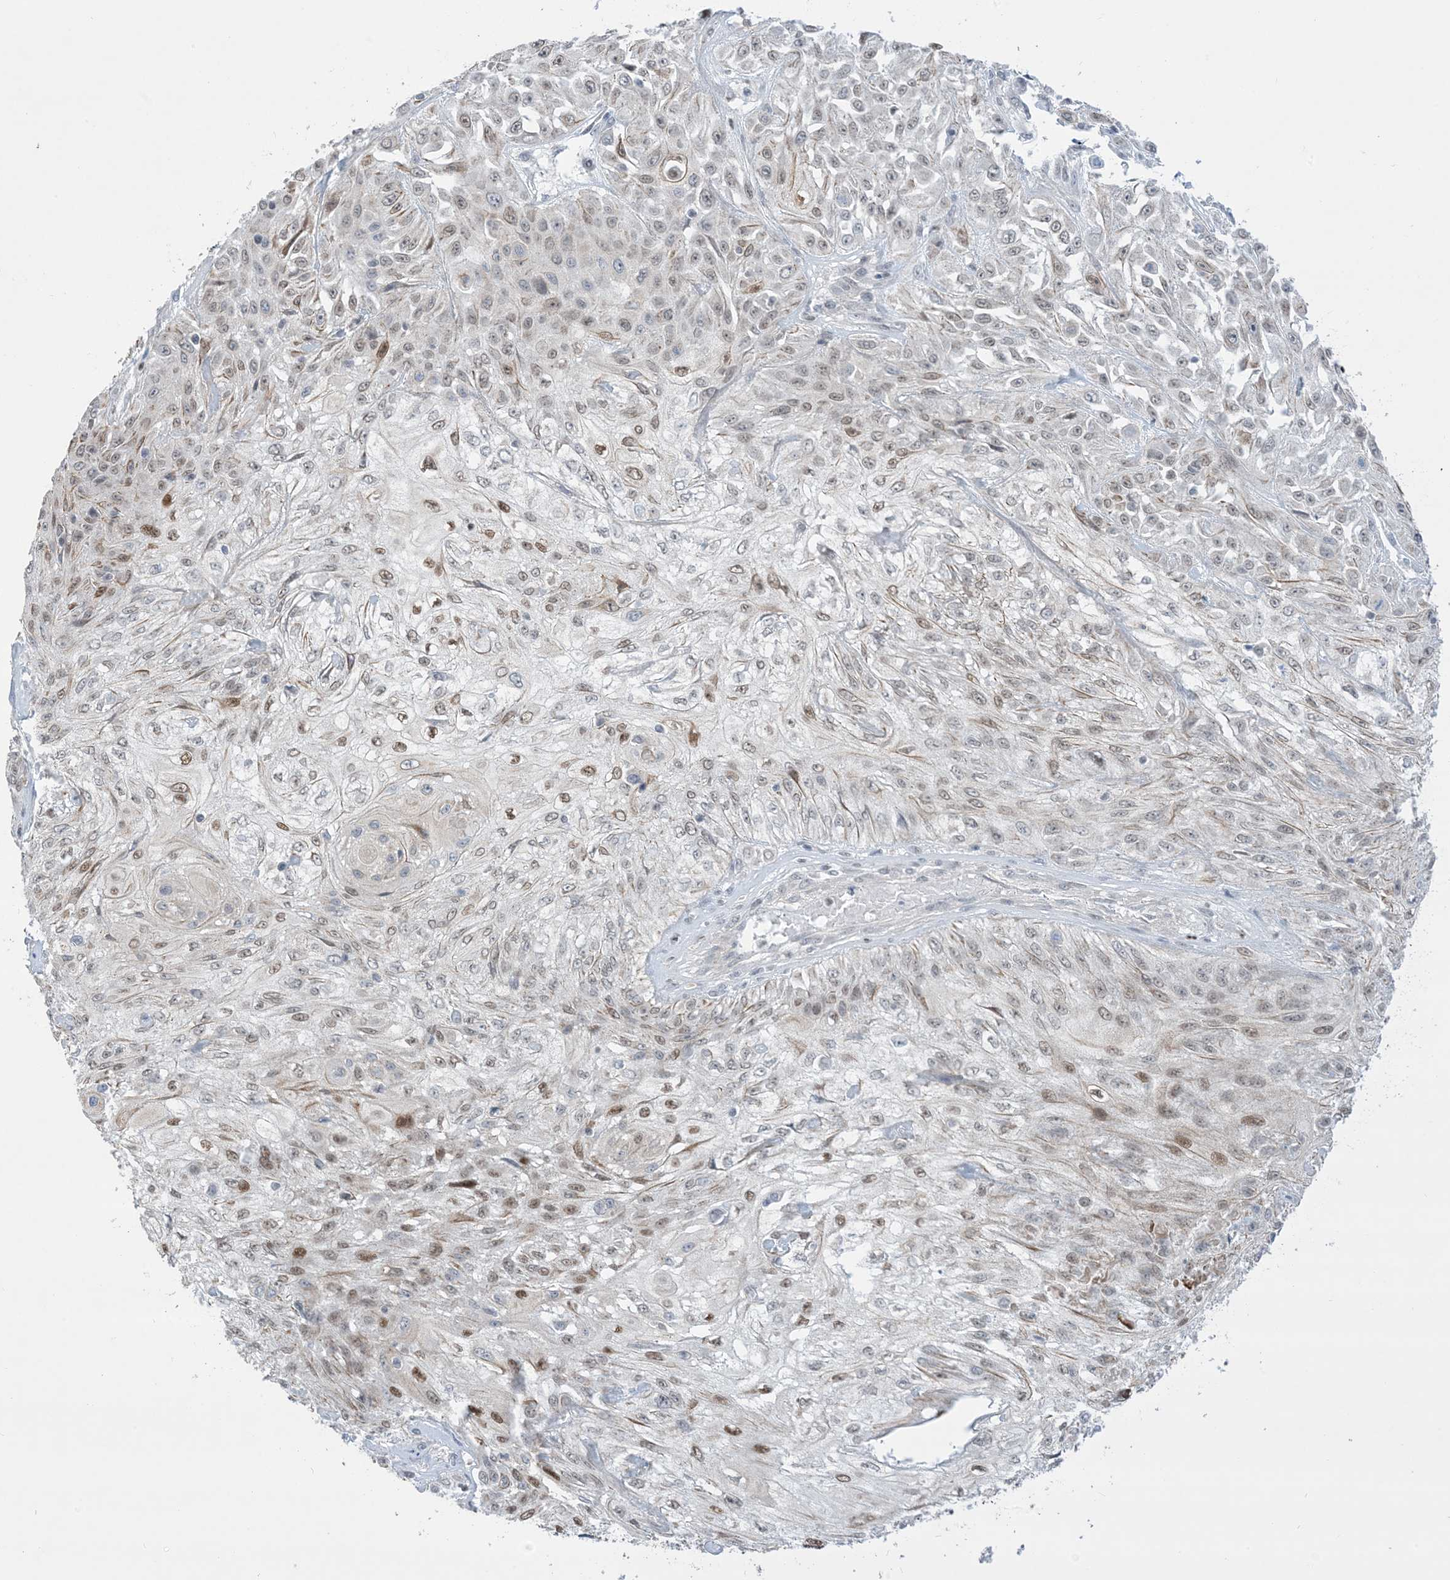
{"staining": {"intensity": "moderate", "quantity": "<25%", "location": "nuclear"}, "tissue": "skin cancer", "cell_type": "Tumor cells", "image_type": "cancer", "snomed": [{"axis": "morphology", "description": "Squamous cell carcinoma, NOS"}, {"axis": "morphology", "description": "Squamous cell carcinoma, metastatic, NOS"}, {"axis": "topography", "description": "Skin"}, {"axis": "topography", "description": "Lymph node"}], "caption": "Immunohistochemistry histopathology image of human skin squamous cell carcinoma stained for a protein (brown), which shows low levels of moderate nuclear positivity in approximately <25% of tumor cells.", "gene": "TFPT", "patient": {"sex": "male", "age": 75}}